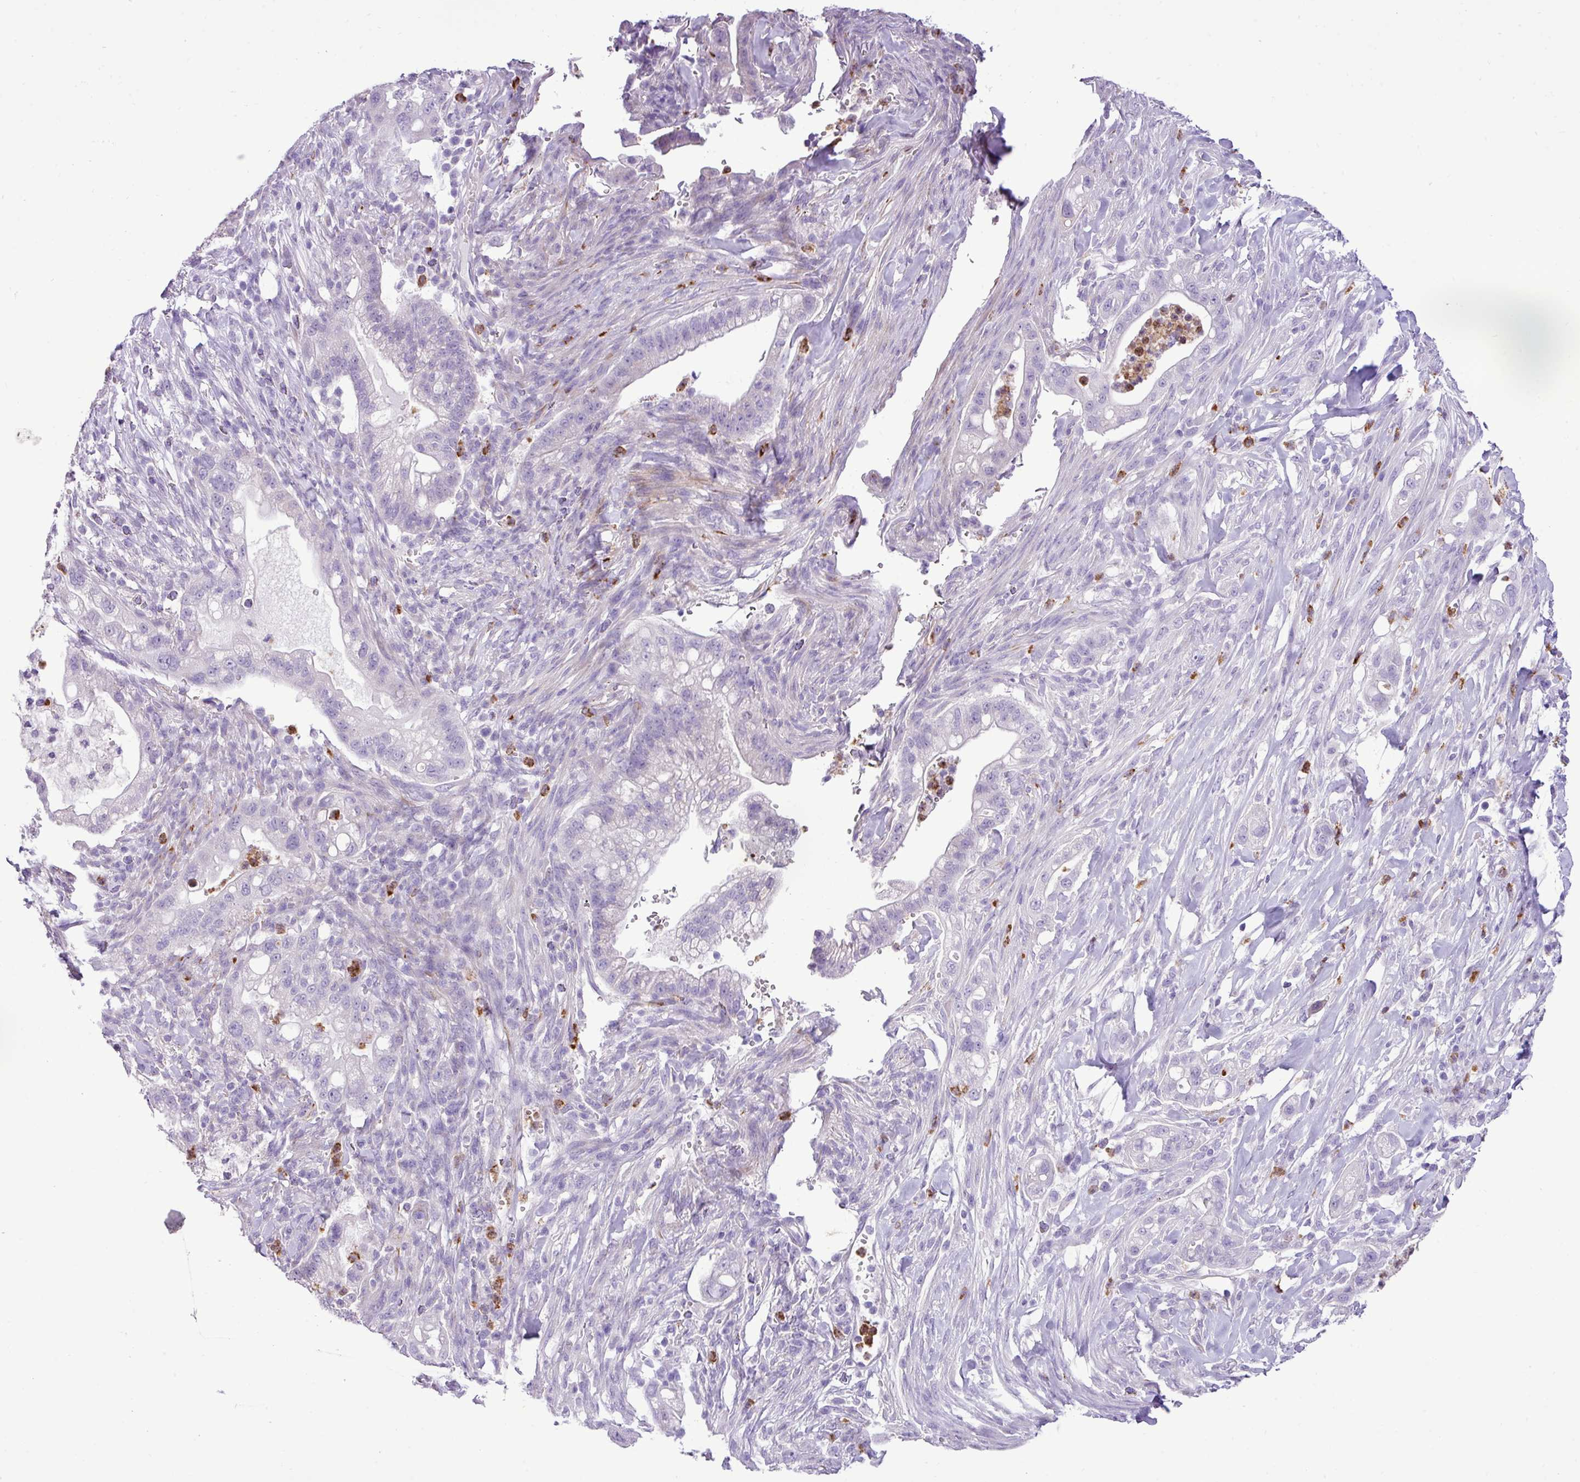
{"staining": {"intensity": "negative", "quantity": "none", "location": "none"}, "tissue": "pancreatic cancer", "cell_type": "Tumor cells", "image_type": "cancer", "snomed": [{"axis": "morphology", "description": "Adenocarcinoma, NOS"}, {"axis": "topography", "description": "Pancreas"}], "caption": "Tumor cells are negative for brown protein staining in pancreatic cancer.", "gene": "ZSCAN5A", "patient": {"sex": "male", "age": 44}}